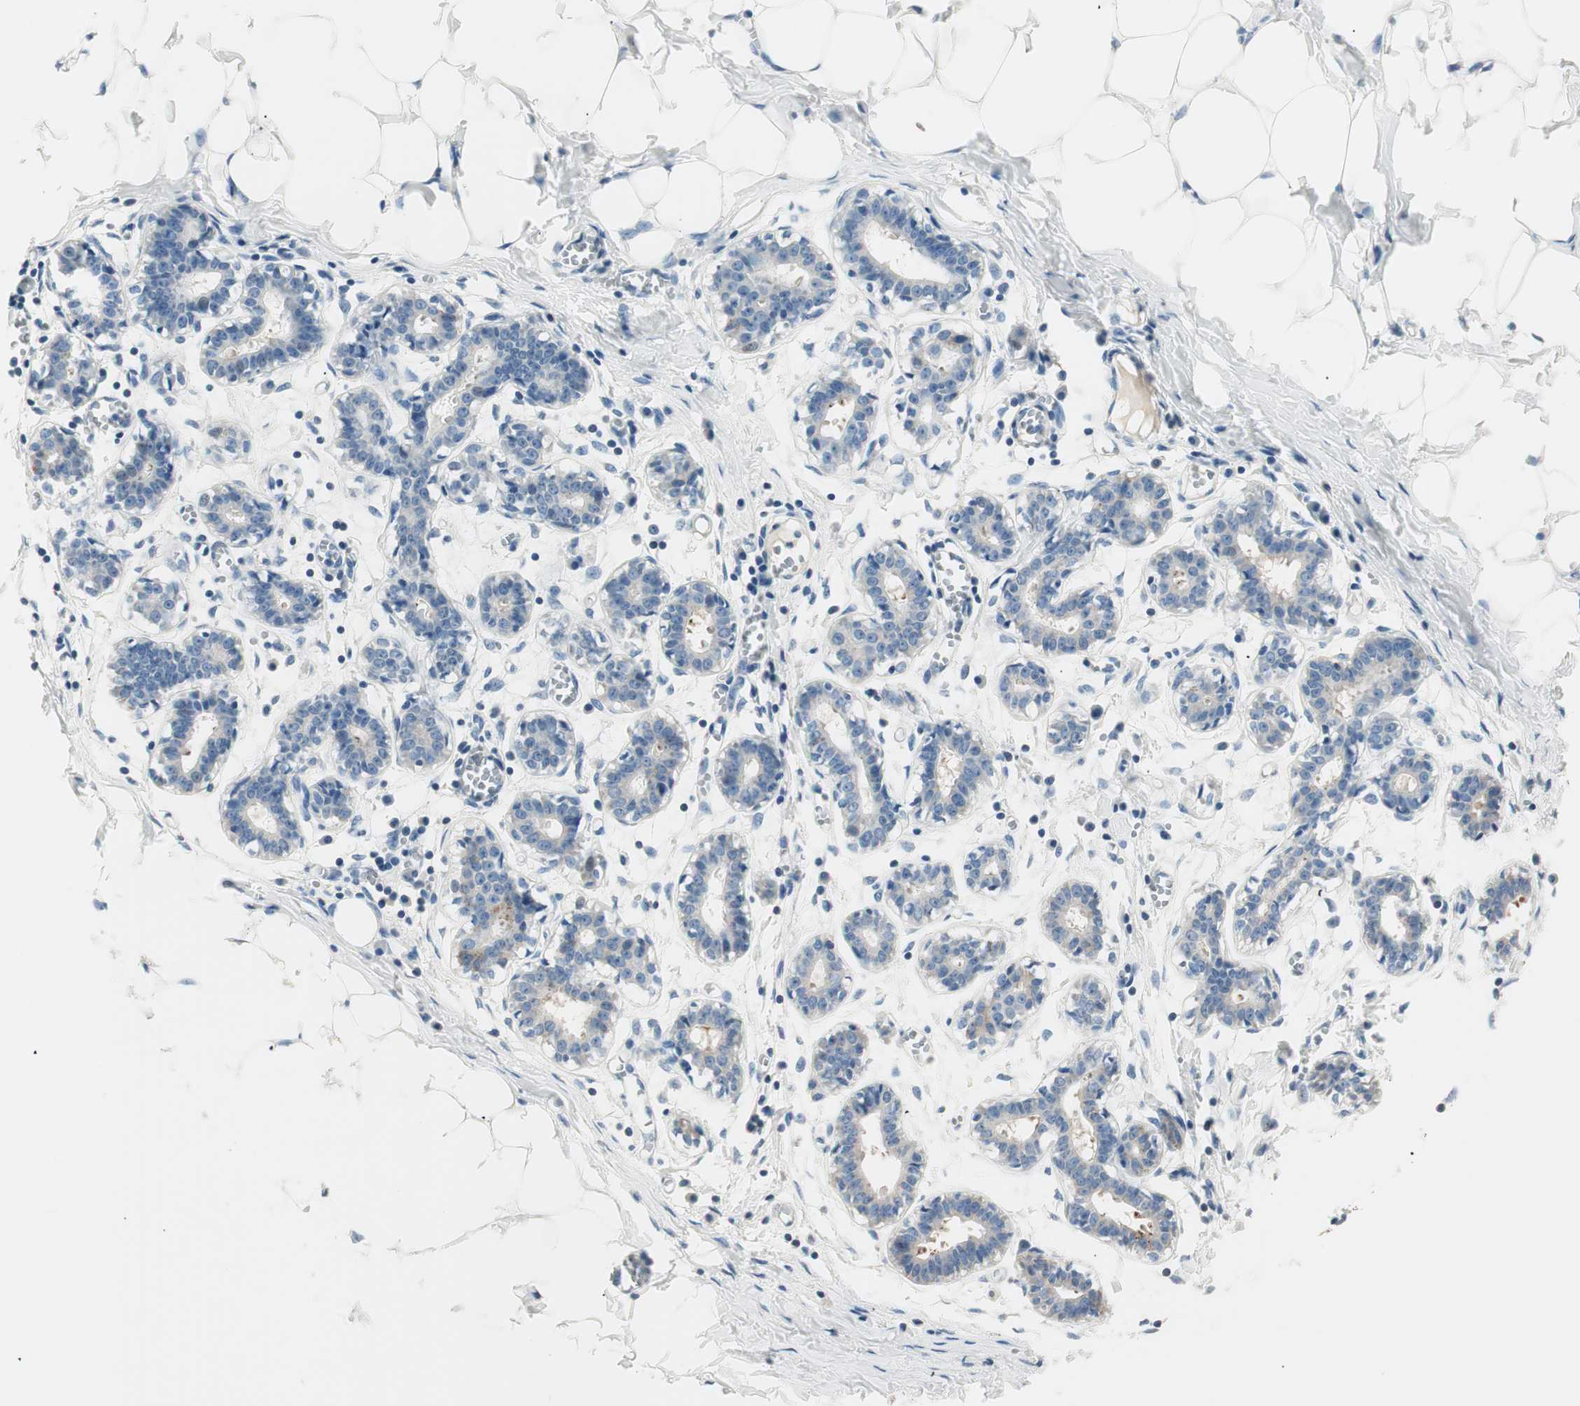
{"staining": {"intensity": "negative", "quantity": "none", "location": "none"}, "tissue": "breast", "cell_type": "Adipocytes", "image_type": "normal", "snomed": [{"axis": "morphology", "description": "Normal tissue, NOS"}, {"axis": "topography", "description": "Breast"}], "caption": "Benign breast was stained to show a protein in brown. There is no significant positivity in adipocytes. (Stains: DAB (3,3'-diaminobenzidine) IHC with hematoxylin counter stain, Microscopy: brightfield microscopy at high magnification).", "gene": "RAD54B", "patient": {"sex": "female", "age": 27}}